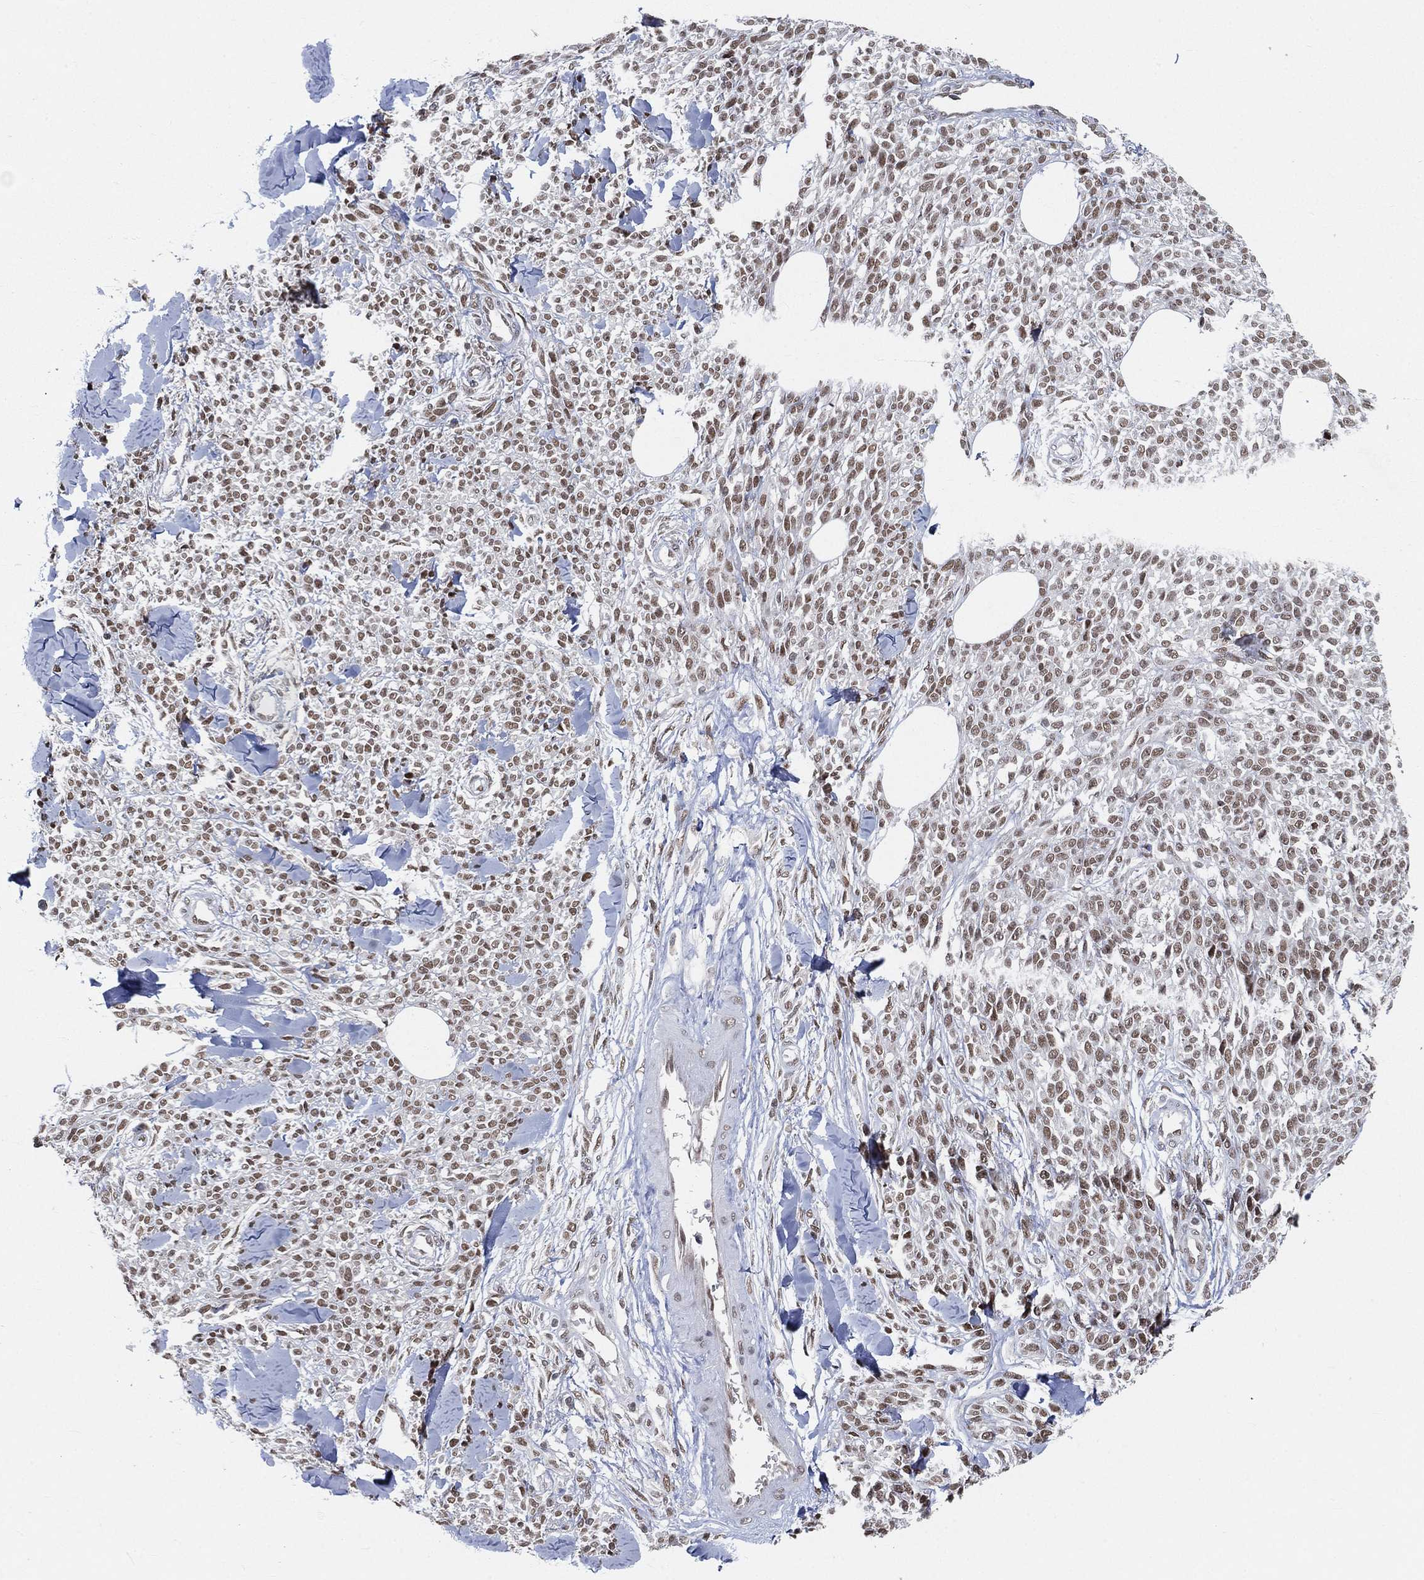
{"staining": {"intensity": "weak", "quantity": ">75%", "location": "nuclear"}, "tissue": "melanoma", "cell_type": "Tumor cells", "image_type": "cancer", "snomed": [{"axis": "morphology", "description": "Malignant melanoma, NOS"}, {"axis": "topography", "description": "Skin"}, {"axis": "topography", "description": "Skin of trunk"}], "caption": "High-power microscopy captured an IHC histopathology image of melanoma, revealing weak nuclear staining in about >75% of tumor cells.", "gene": "YLPM1", "patient": {"sex": "male", "age": 74}}